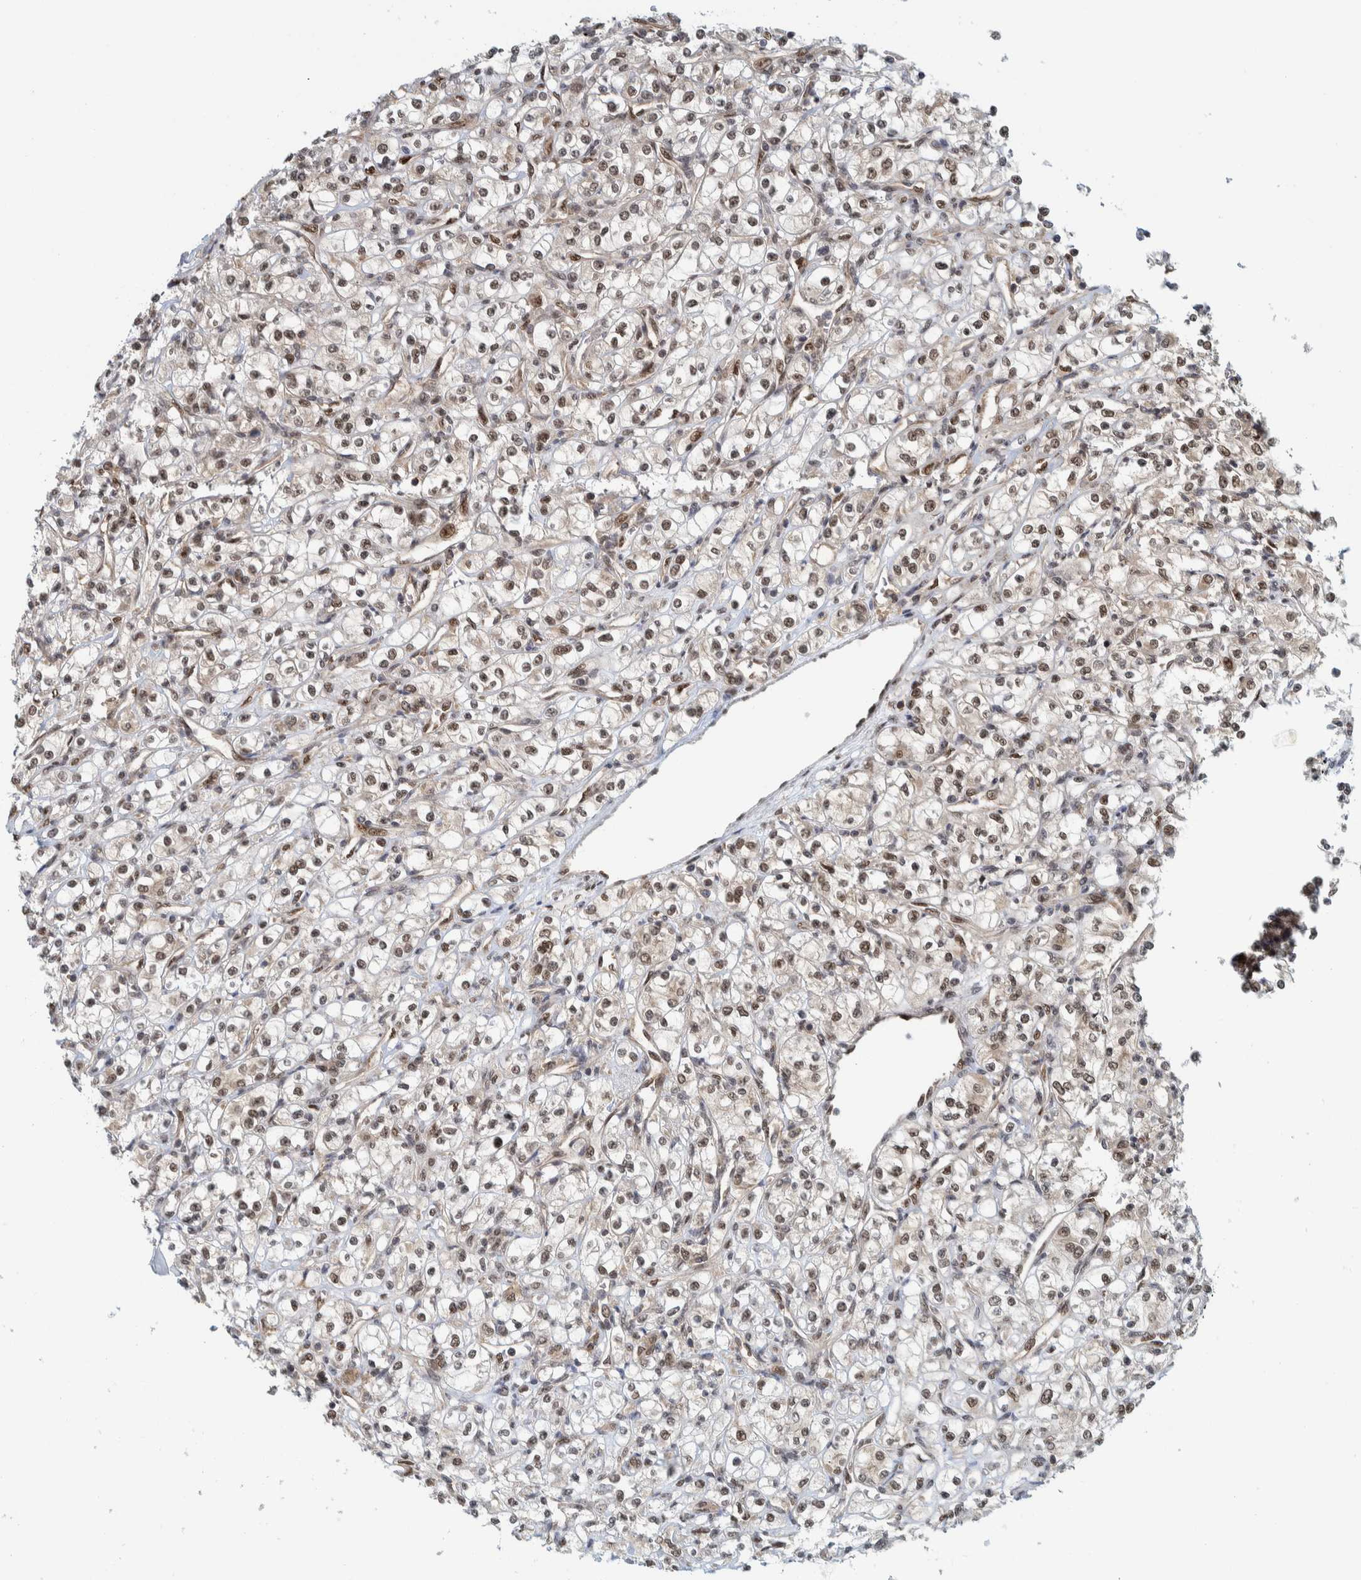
{"staining": {"intensity": "moderate", "quantity": ">75%", "location": "nuclear"}, "tissue": "renal cancer", "cell_type": "Tumor cells", "image_type": "cancer", "snomed": [{"axis": "morphology", "description": "Adenocarcinoma, NOS"}, {"axis": "topography", "description": "Kidney"}], "caption": "There is medium levels of moderate nuclear positivity in tumor cells of renal cancer (adenocarcinoma), as demonstrated by immunohistochemical staining (brown color).", "gene": "COPS3", "patient": {"sex": "male", "age": 77}}